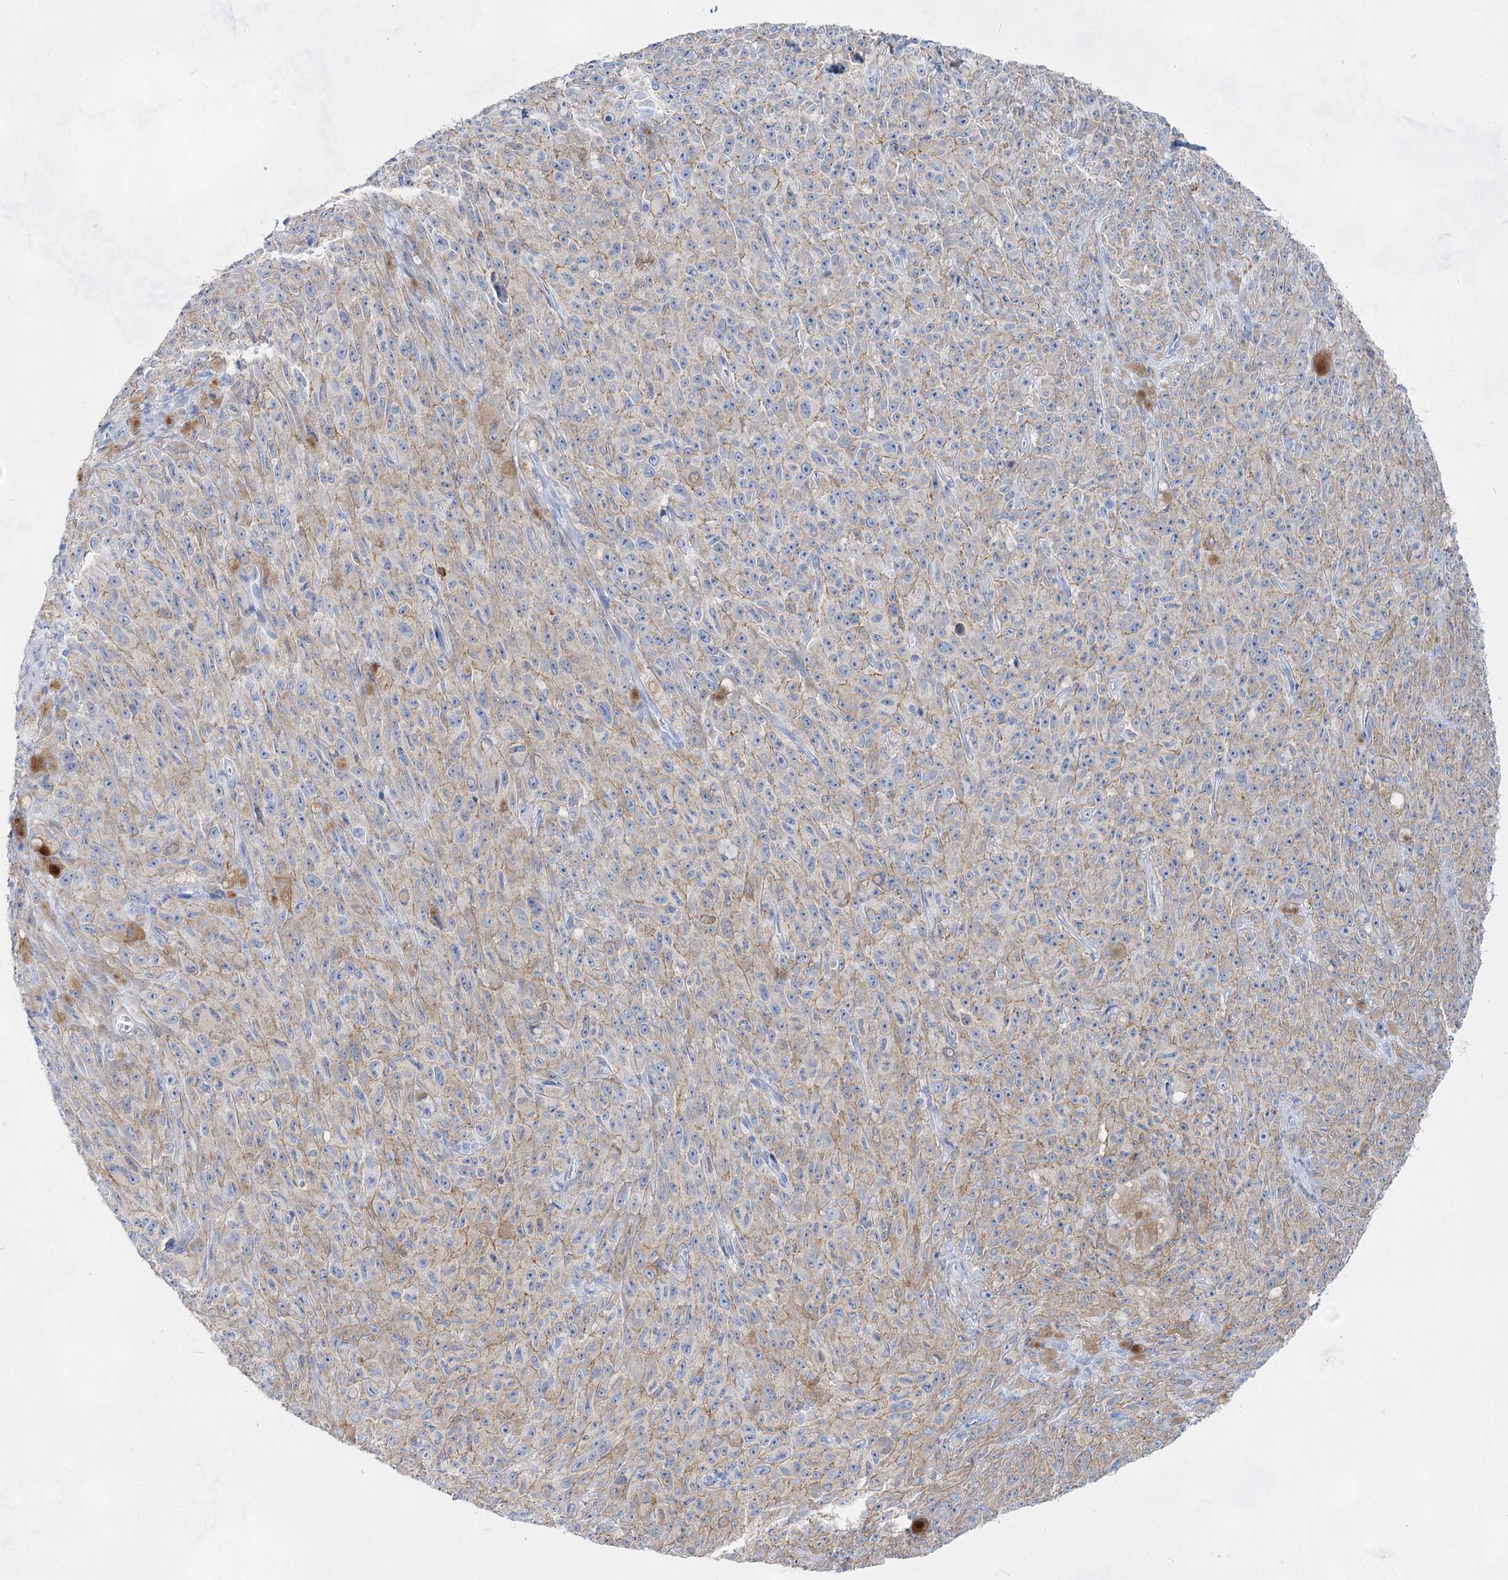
{"staining": {"intensity": "moderate", "quantity": "25%-75%", "location": "cytoplasmic/membranous"}, "tissue": "melanoma", "cell_type": "Tumor cells", "image_type": "cancer", "snomed": [{"axis": "morphology", "description": "Malignant melanoma, NOS"}, {"axis": "topography", "description": "Skin"}], "caption": "High-magnification brightfield microscopy of malignant melanoma stained with DAB (brown) and counterstained with hematoxylin (blue). tumor cells exhibit moderate cytoplasmic/membranous positivity is present in approximately25%-75% of cells. The staining is performed using DAB (3,3'-diaminobenzidine) brown chromogen to label protein expression. The nuclei are counter-stained blue using hematoxylin.", "gene": "ACRV1", "patient": {"sex": "female", "age": 82}}